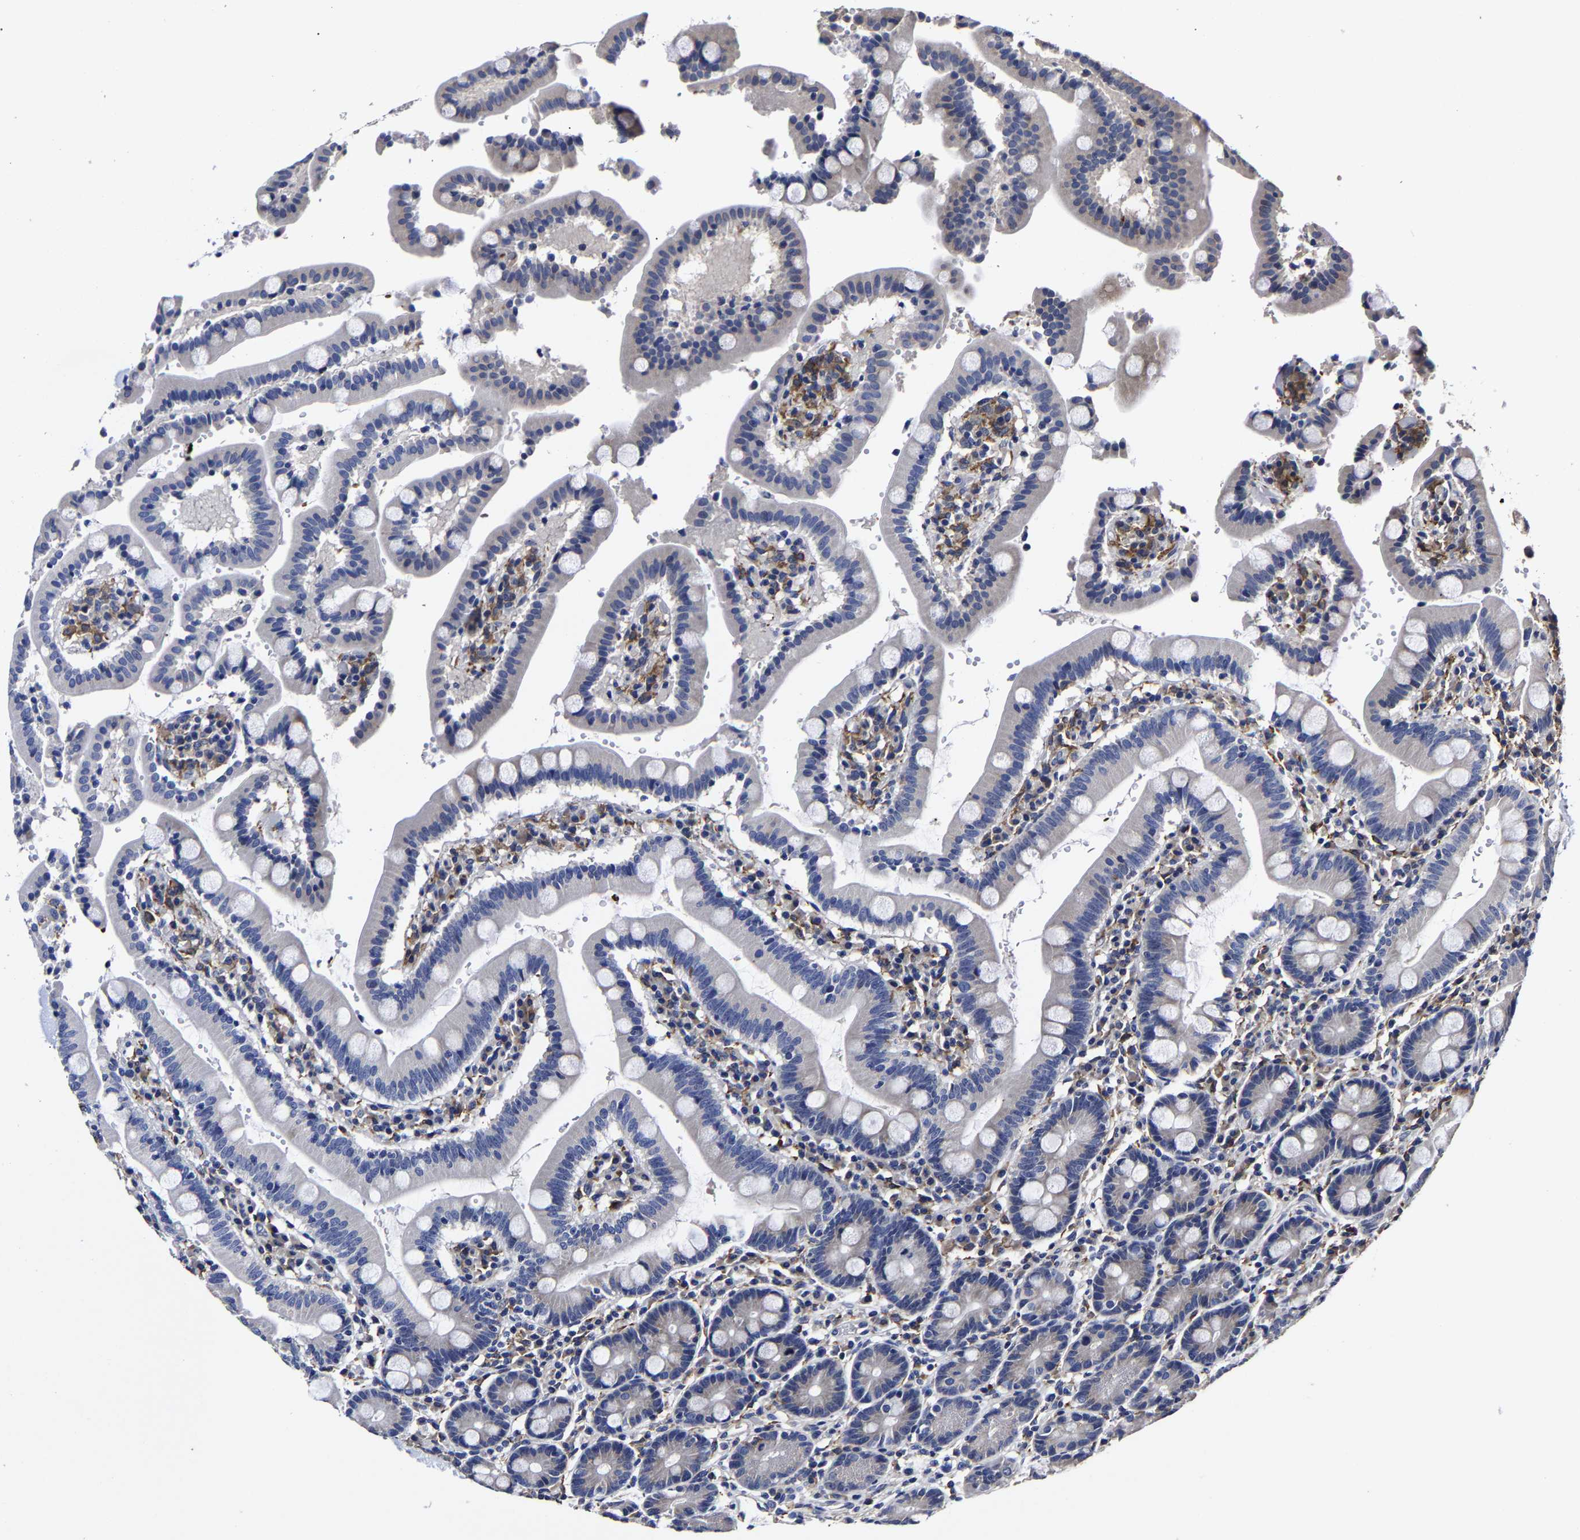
{"staining": {"intensity": "weak", "quantity": "25%-75%", "location": "cytoplasmic/membranous"}, "tissue": "duodenum", "cell_type": "Glandular cells", "image_type": "normal", "snomed": [{"axis": "morphology", "description": "Normal tissue, NOS"}, {"axis": "topography", "description": "Small intestine, NOS"}], "caption": "Immunohistochemistry of benign duodenum displays low levels of weak cytoplasmic/membranous staining in approximately 25%-75% of glandular cells.", "gene": "AASS", "patient": {"sex": "female", "age": 71}}